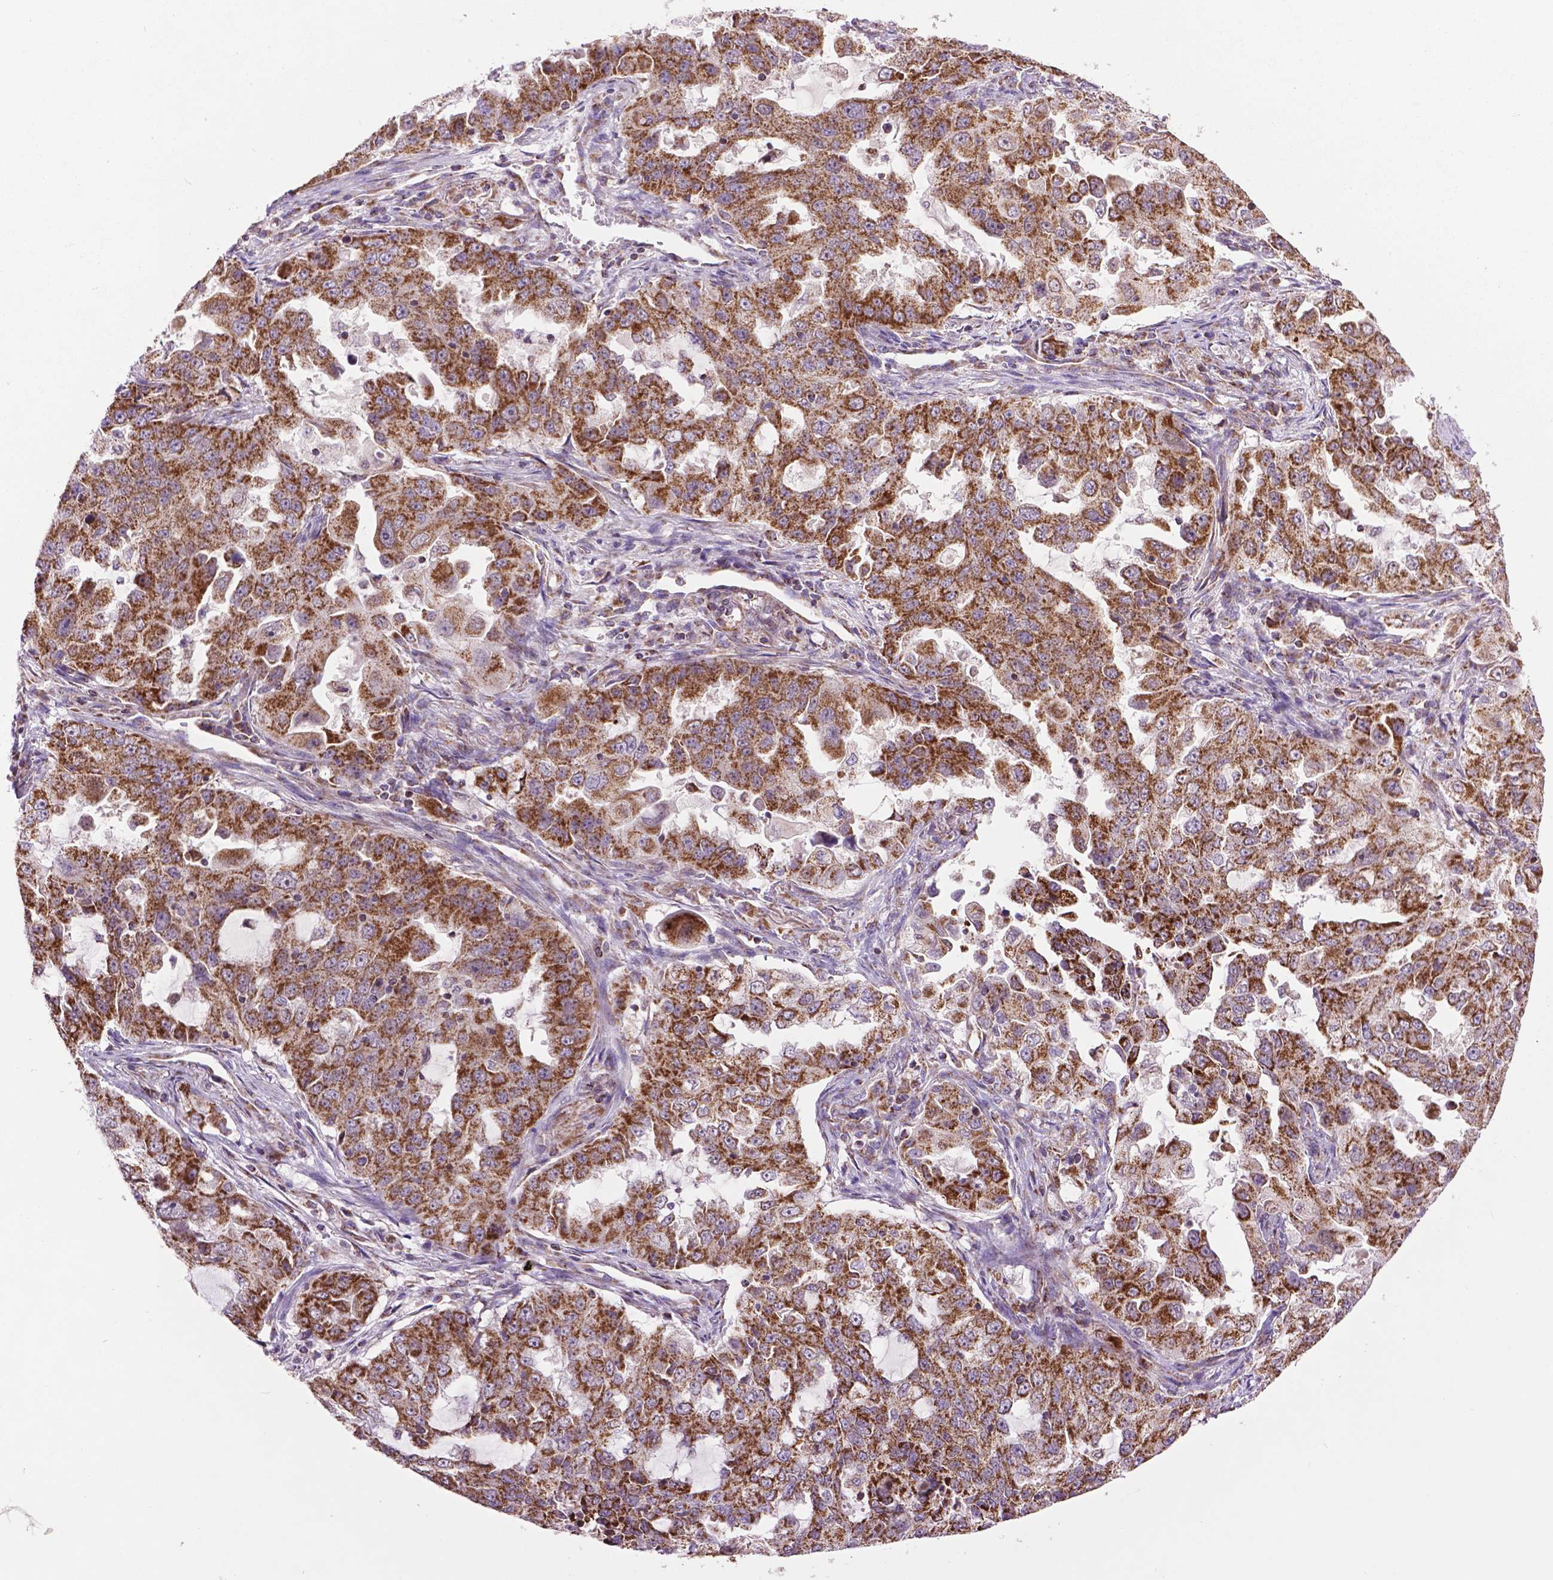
{"staining": {"intensity": "strong", "quantity": ">75%", "location": "cytoplasmic/membranous"}, "tissue": "lung cancer", "cell_type": "Tumor cells", "image_type": "cancer", "snomed": [{"axis": "morphology", "description": "Adenocarcinoma, NOS"}, {"axis": "topography", "description": "Lung"}], "caption": "Immunohistochemical staining of human lung adenocarcinoma displays high levels of strong cytoplasmic/membranous protein positivity in about >75% of tumor cells. (Brightfield microscopy of DAB IHC at high magnification).", "gene": "PYCR3", "patient": {"sex": "female", "age": 61}}